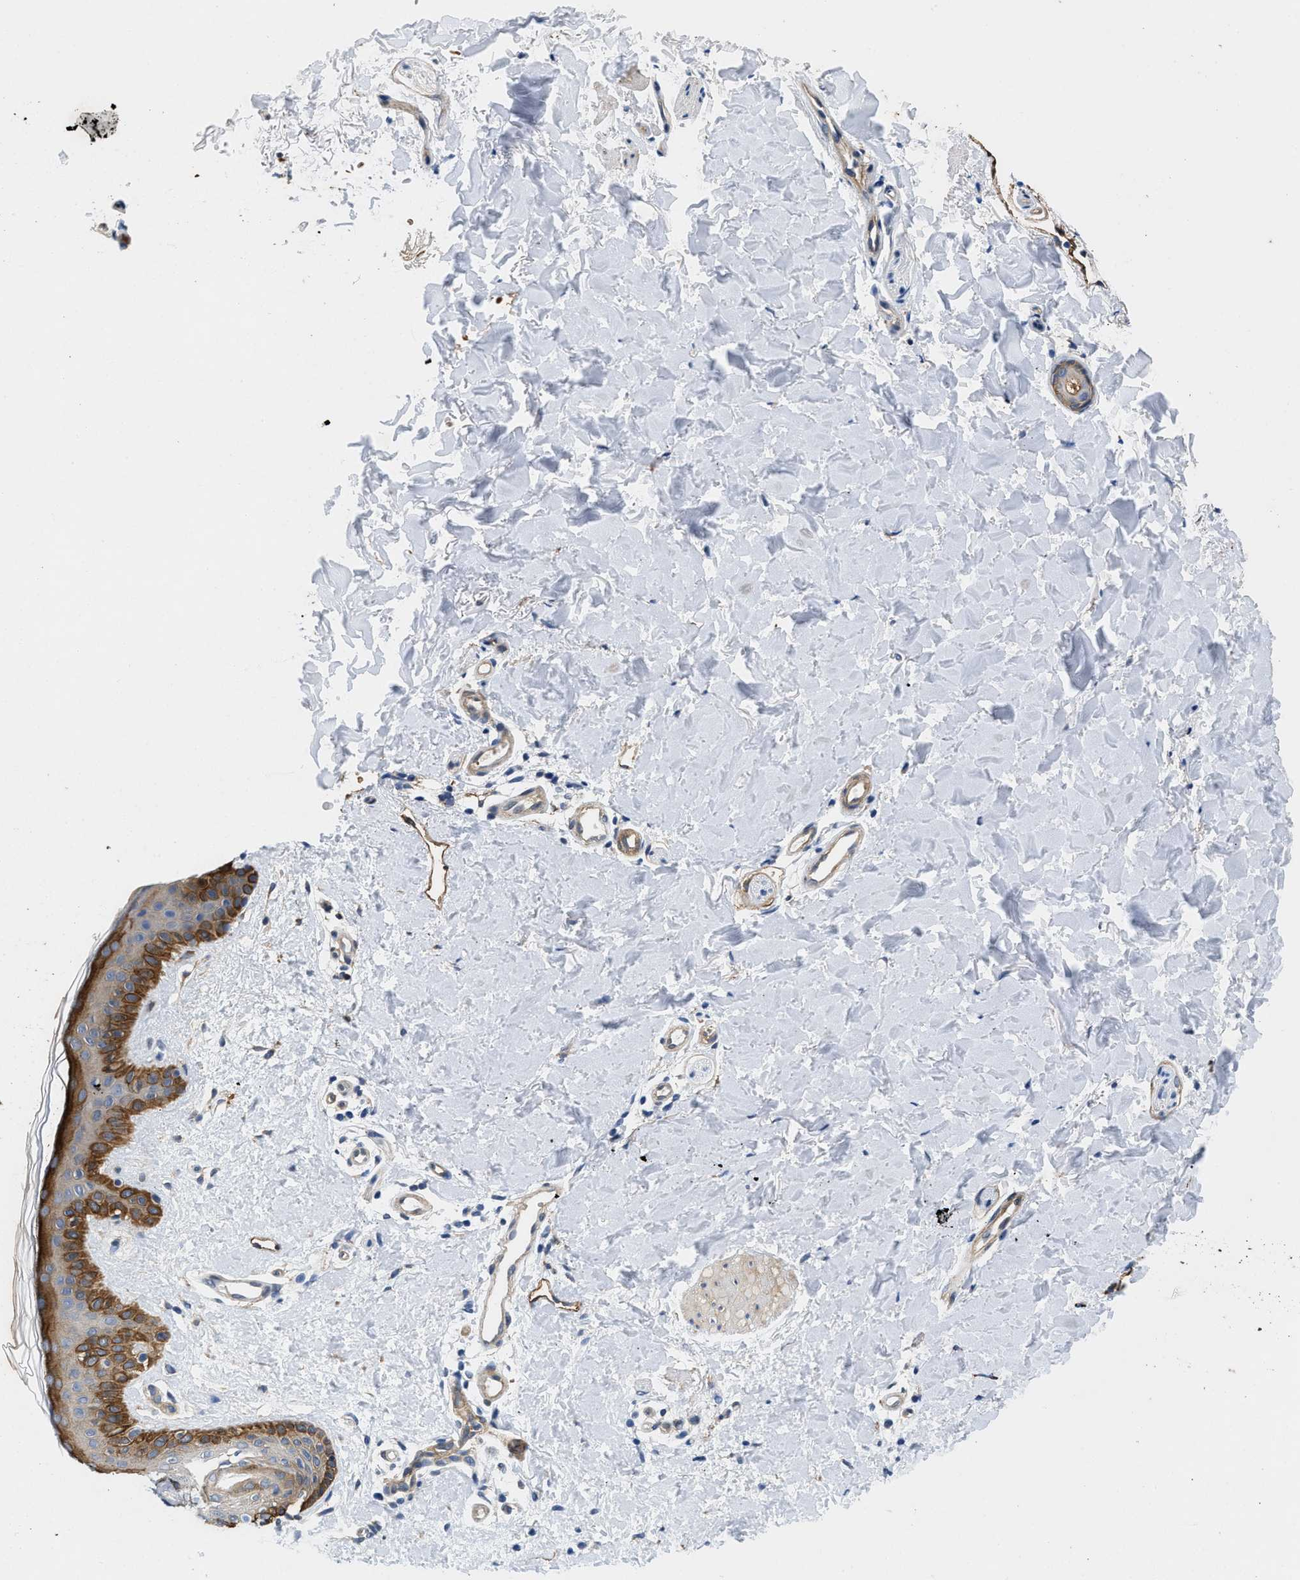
{"staining": {"intensity": "weak", "quantity": ">75%", "location": "cytoplasmic/membranous"}, "tissue": "skin", "cell_type": "Fibroblasts", "image_type": "normal", "snomed": [{"axis": "morphology", "description": "Normal tissue, NOS"}, {"axis": "topography", "description": "Skin"}], "caption": "The image demonstrates immunohistochemical staining of unremarkable skin. There is weak cytoplasmic/membranous expression is appreciated in approximately >75% of fibroblasts.", "gene": "RAPH1", "patient": {"sex": "male", "age": 40}}